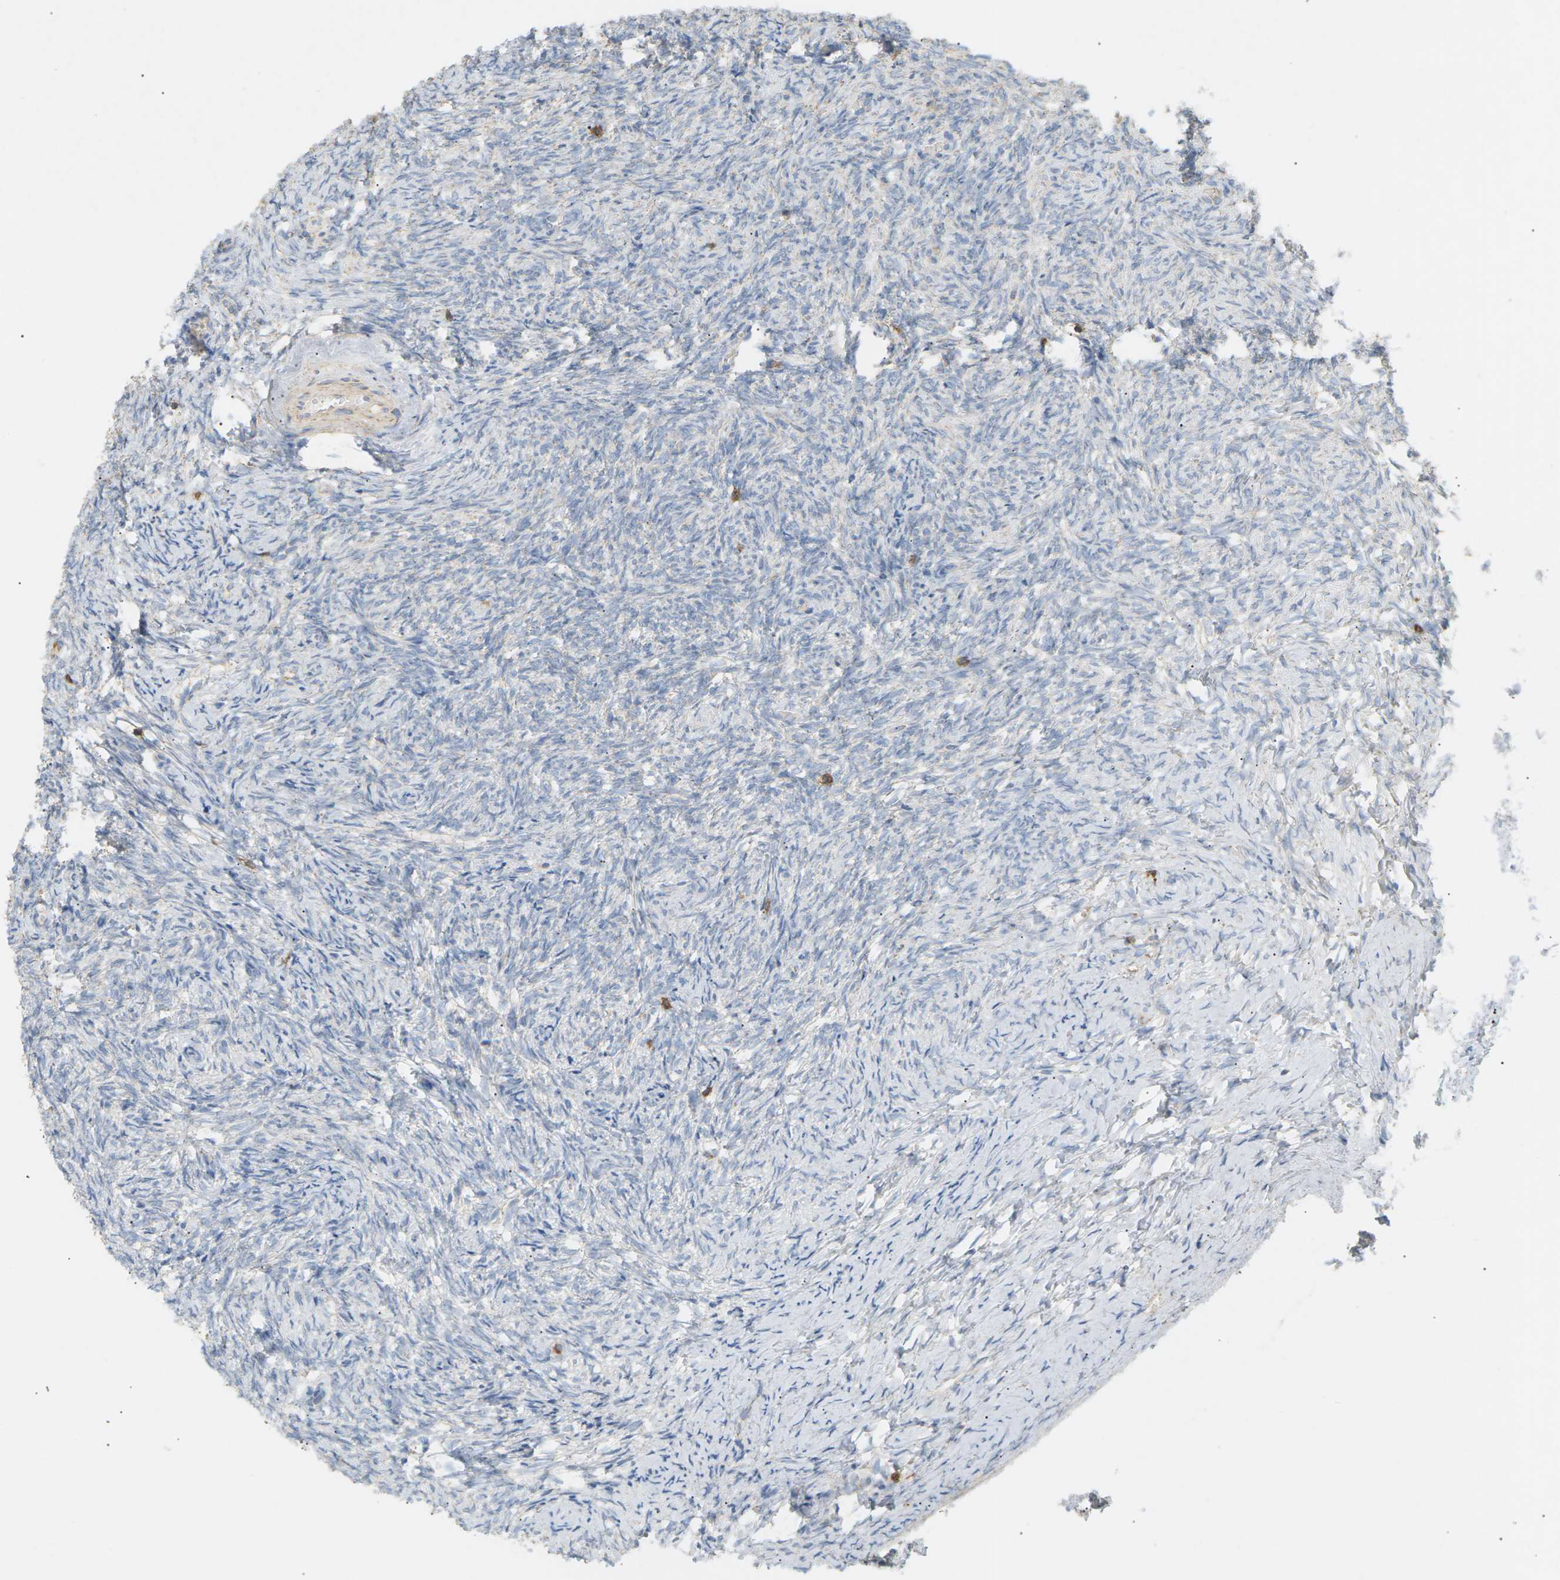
{"staining": {"intensity": "negative", "quantity": "none", "location": "none"}, "tissue": "ovary", "cell_type": "Ovarian stroma cells", "image_type": "normal", "snomed": [{"axis": "morphology", "description": "Normal tissue, NOS"}, {"axis": "topography", "description": "Ovary"}], "caption": "Immunohistochemistry of normal ovary exhibits no expression in ovarian stroma cells. Nuclei are stained in blue.", "gene": "LIME1", "patient": {"sex": "female", "age": 41}}